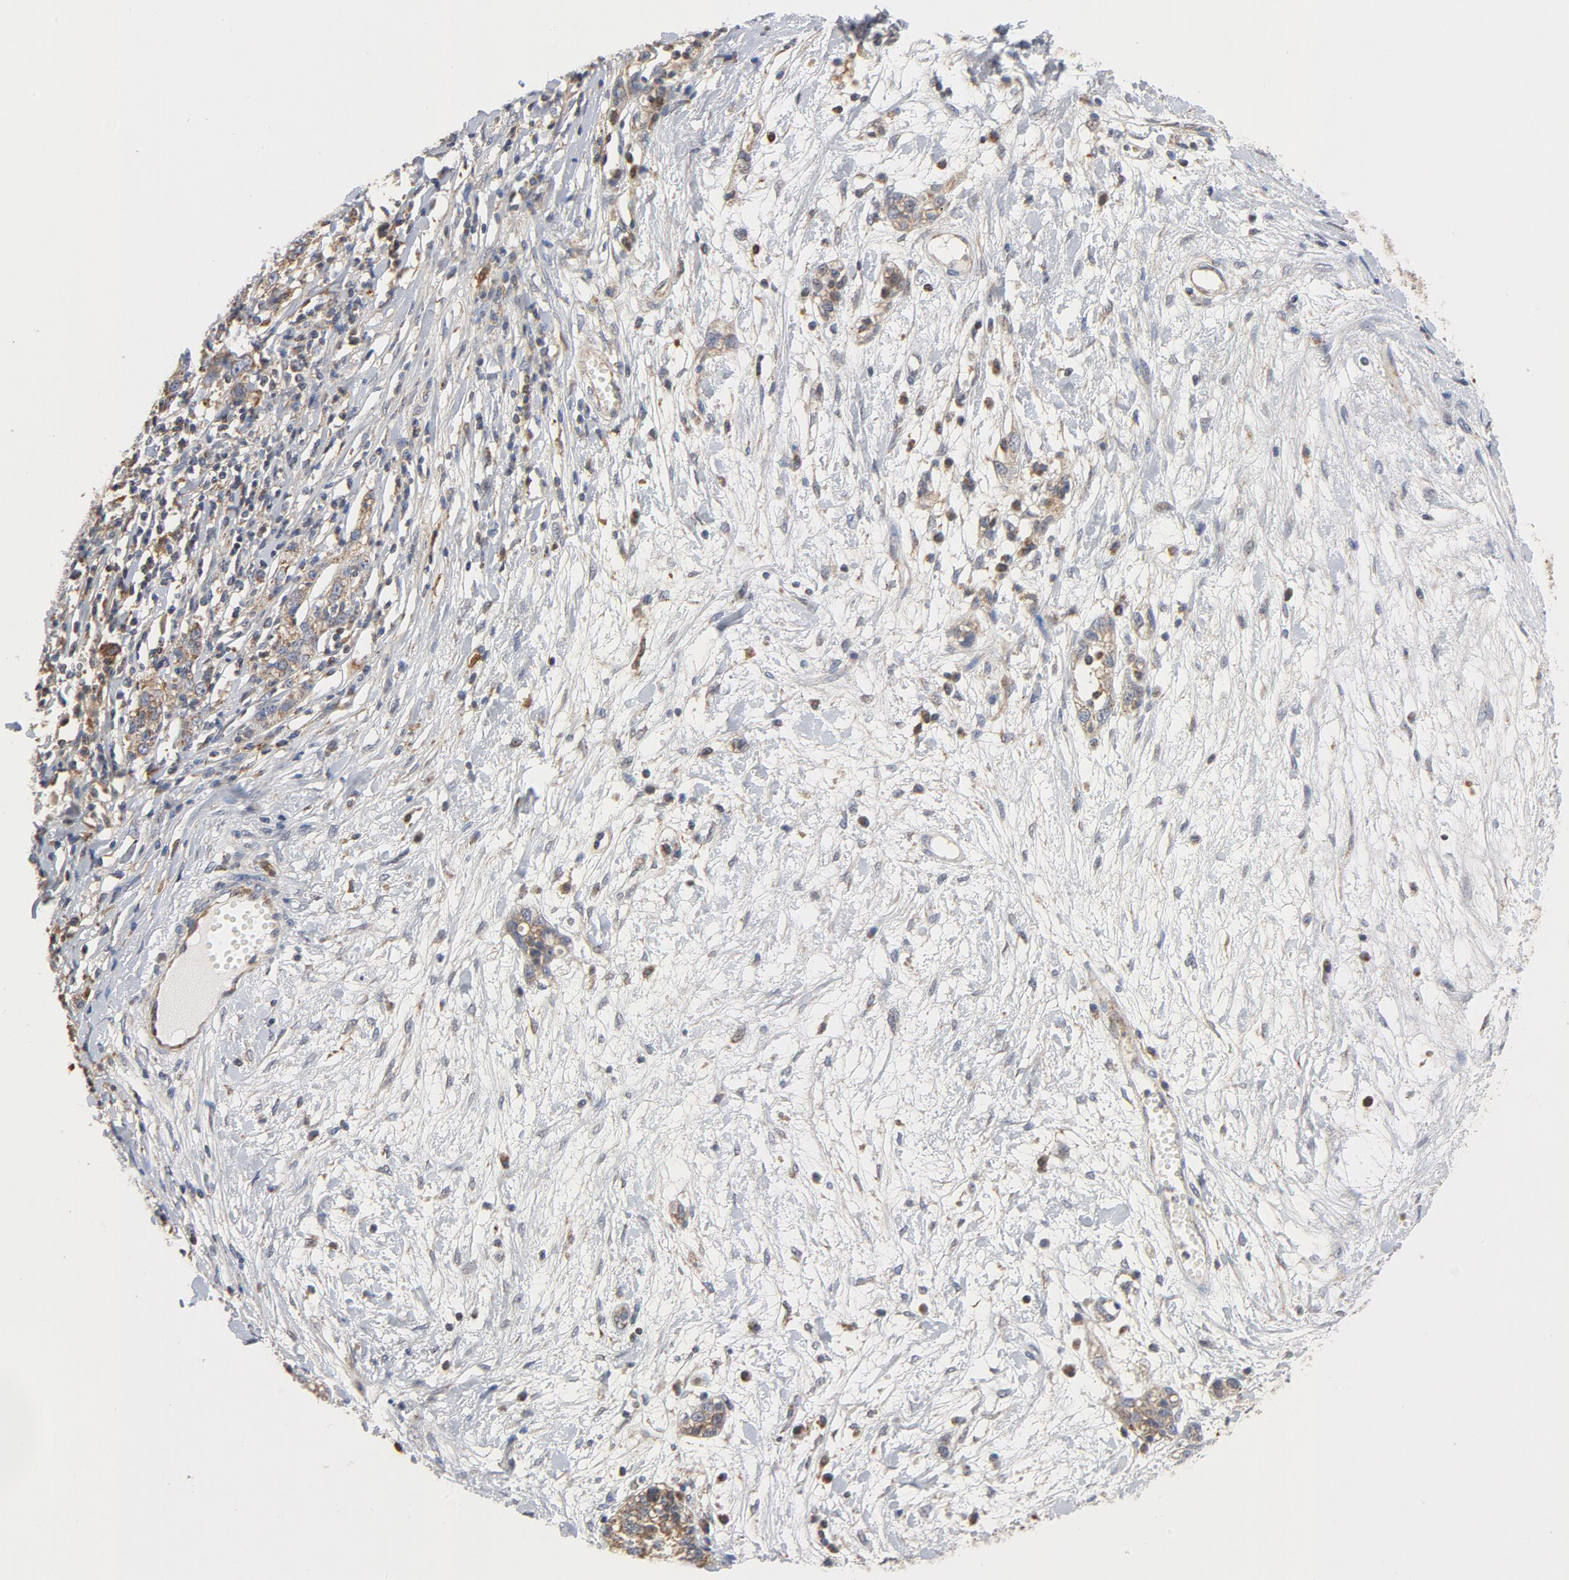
{"staining": {"intensity": "moderate", "quantity": ">75%", "location": "cytoplasmic/membranous"}, "tissue": "ovarian cancer", "cell_type": "Tumor cells", "image_type": "cancer", "snomed": [{"axis": "morphology", "description": "Cystadenocarcinoma, serous, NOS"}, {"axis": "topography", "description": "Ovary"}], "caption": "An IHC histopathology image of neoplastic tissue is shown. Protein staining in brown highlights moderate cytoplasmic/membranous positivity in ovarian cancer (serous cystadenocarcinoma) within tumor cells.", "gene": "RAPGEF4", "patient": {"sex": "female", "age": 71}}